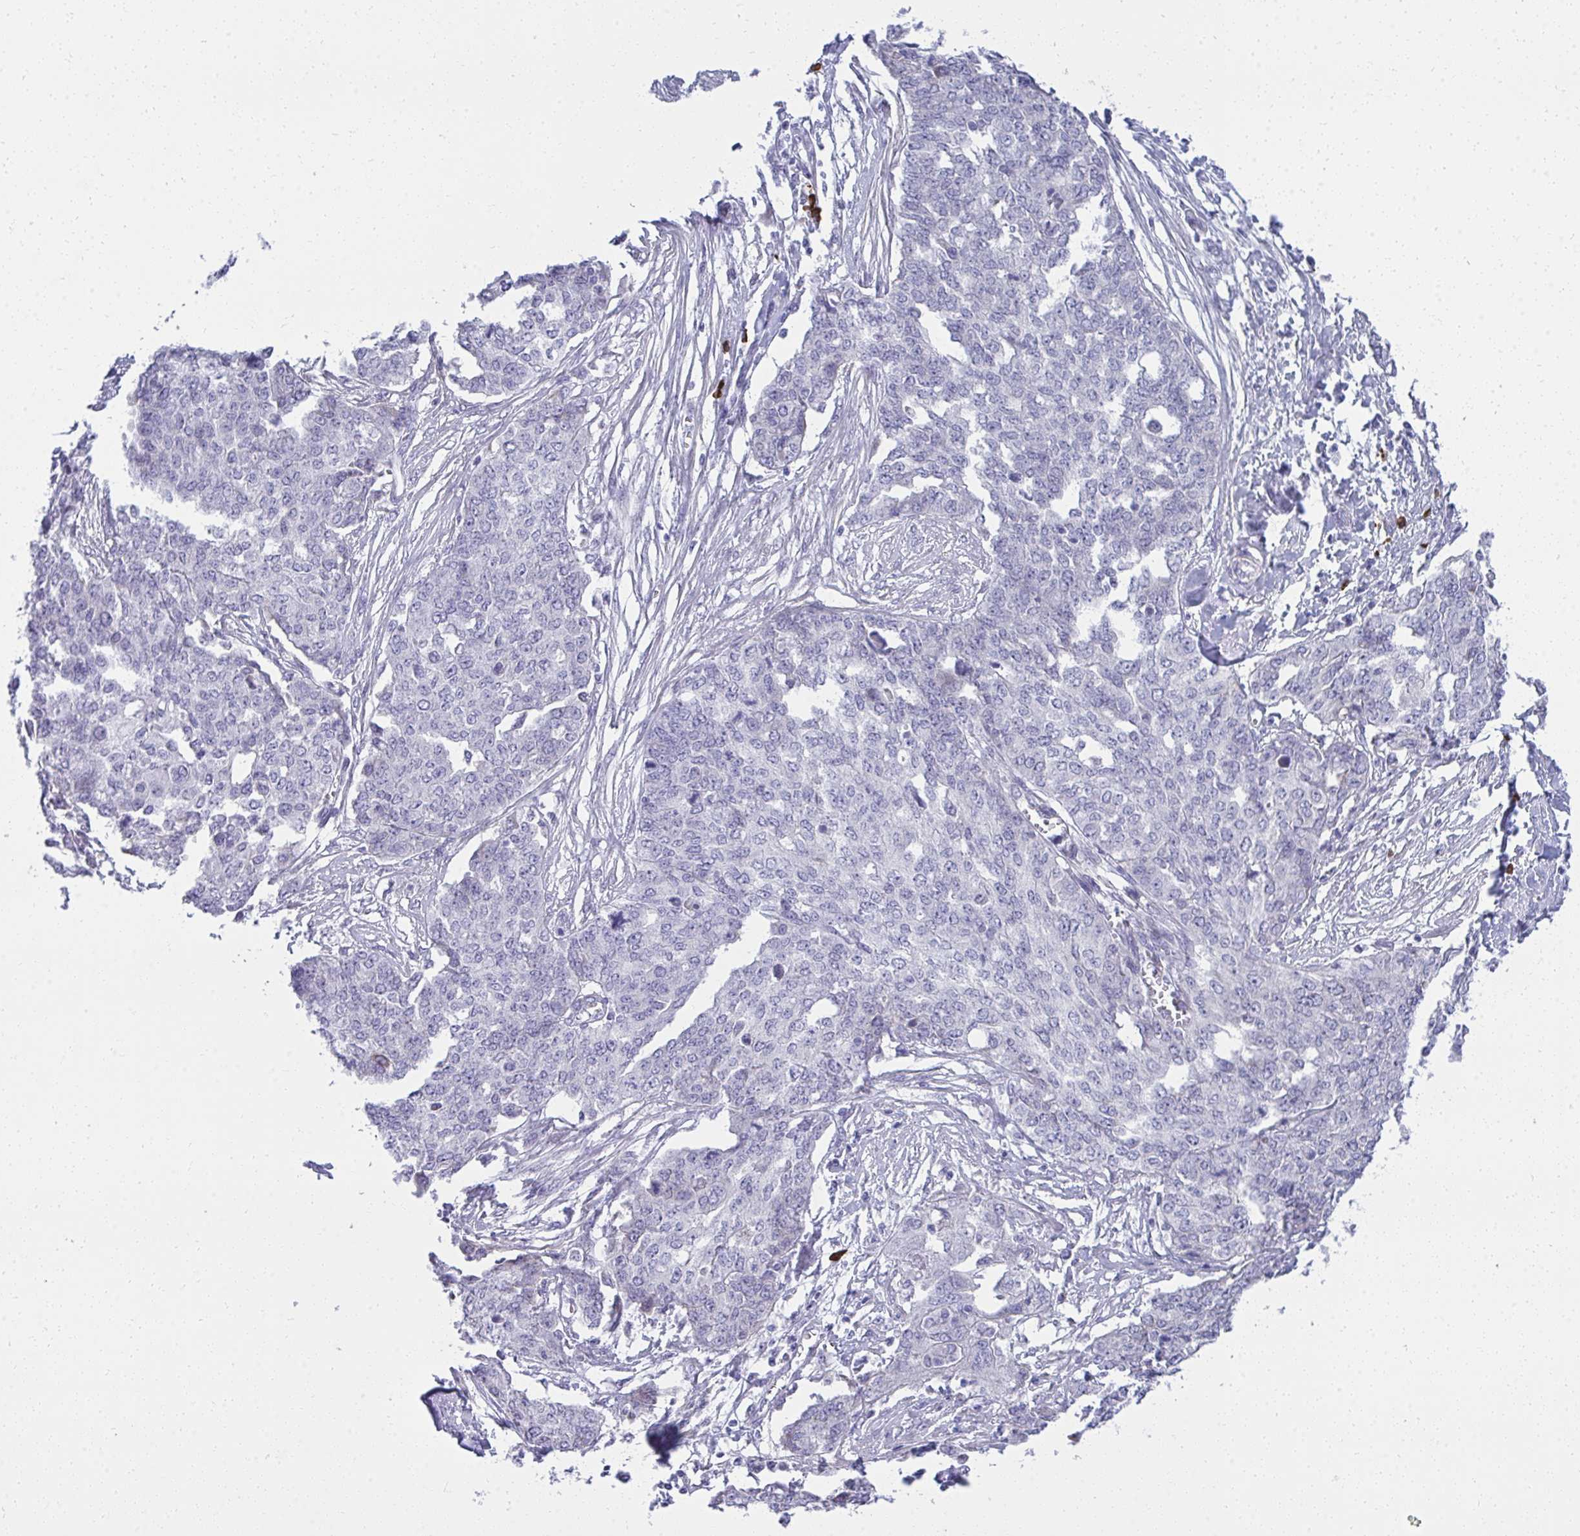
{"staining": {"intensity": "negative", "quantity": "none", "location": "none"}, "tissue": "ovarian cancer", "cell_type": "Tumor cells", "image_type": "cancer", "snomed": [{"axis": "morphology", "description": "Cystadenocarcinoma, serous, NOS"}, {"axis": "topography", "description": "Soft tissue"}, {"axis": "topography", "description": "Ovary"}], "caption": "This photomicrograph is of ovarian serous cystadenocarcinoma stained with immunohistochemistry to label a protein in brown with the nuclei are counter-stained blue. There is no staining in tumor cells.", "gene": "PUS7L", "patient": {"sex": "female", "age": 57}}